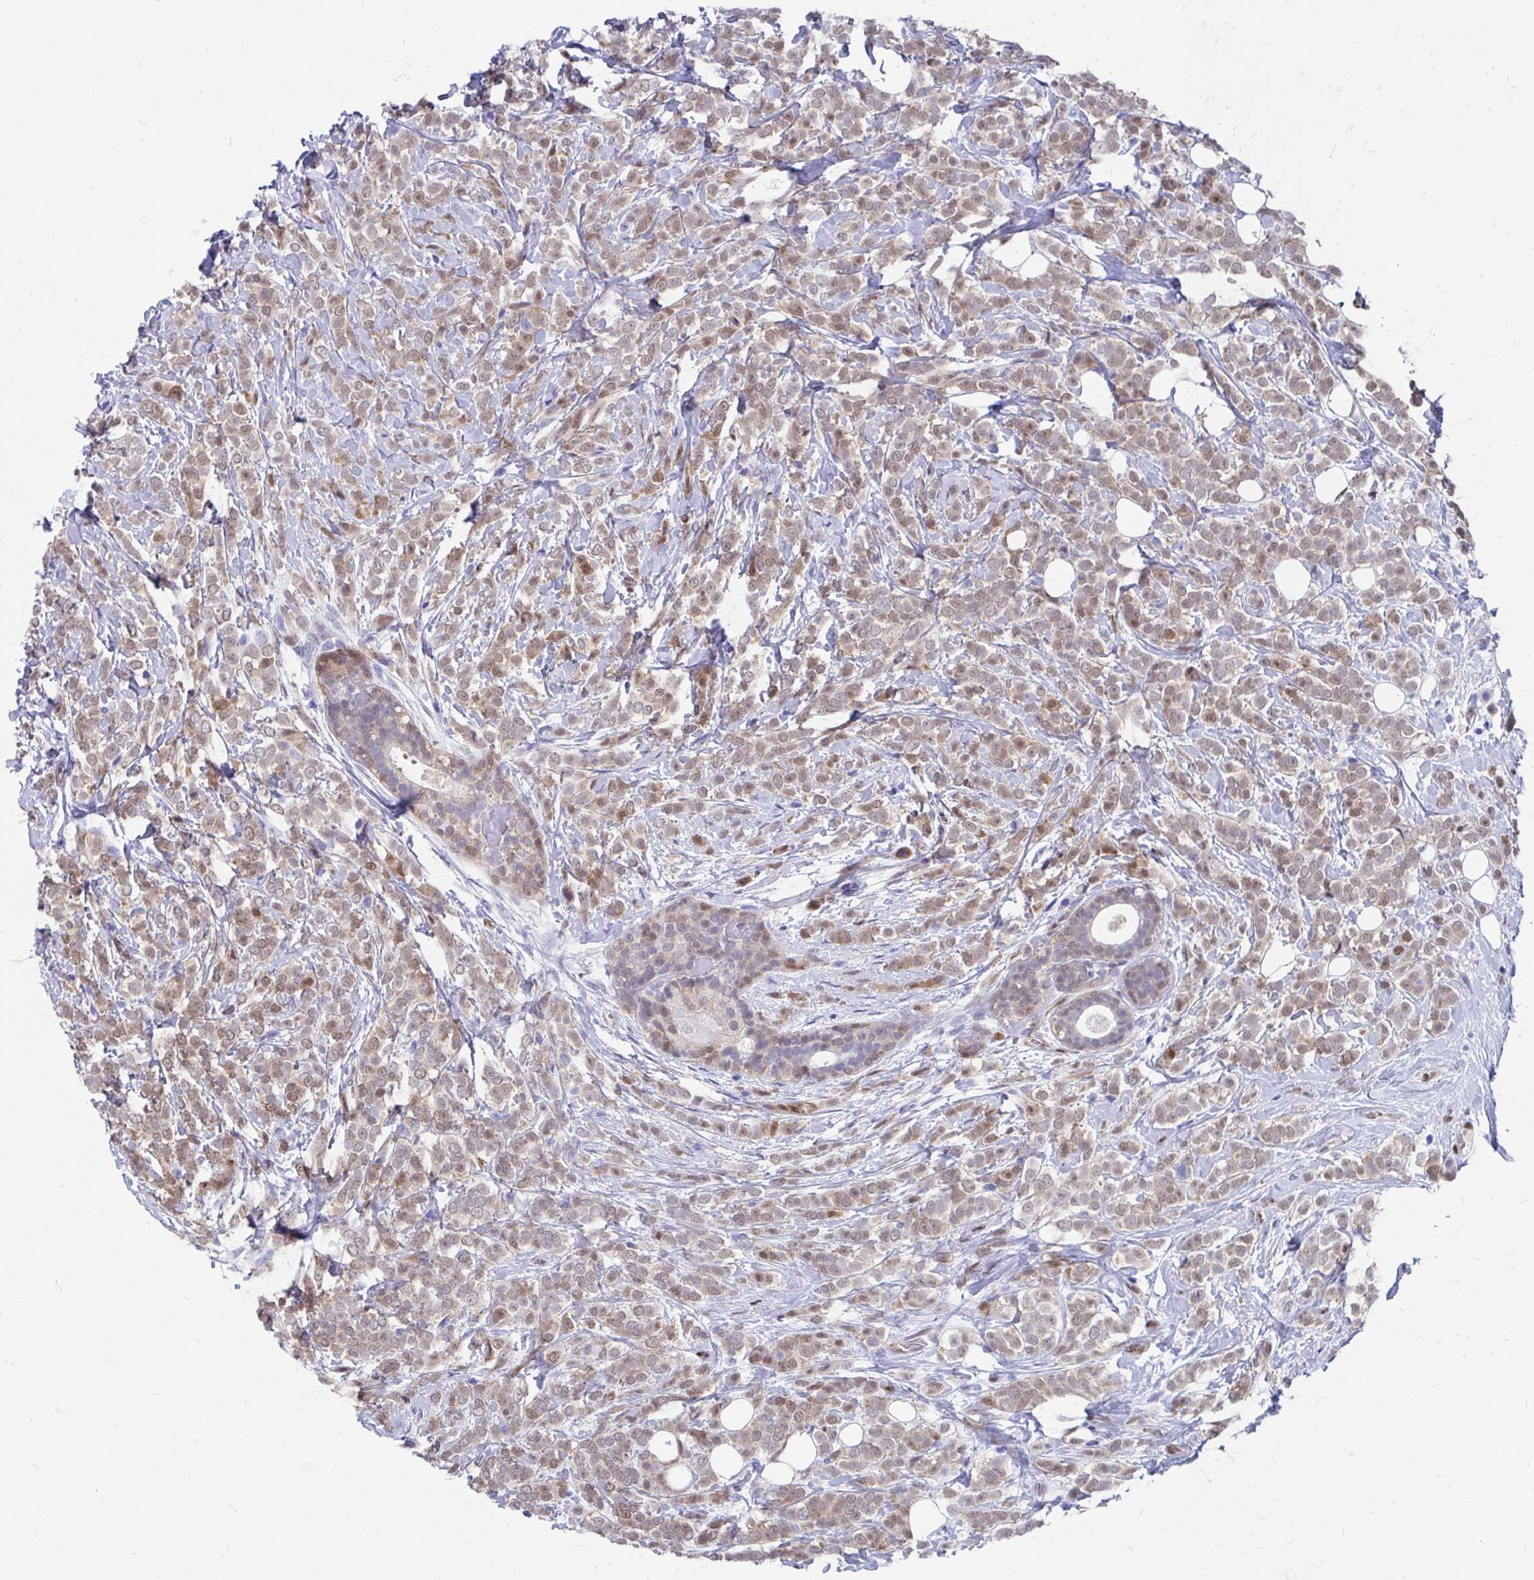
{"staining": {"intensity": "weak", "quantity": ">75%", "location": "cytoplasmic/membranous,nuclear"}, "tissue": "breast cancer", "cell_type": "Tumor cells", "image_type": "cancer", "snomed": [{"axis": "morphology", "description": "Lobular carcinoma"}, {"axis": "topography", "description": "Breast"}], "caption": "Tumor cells reveal weak cytoplasmic/membranous and nuclear expression in about >75% of cells in breast cancer (lobular carcinoma).", "gene": "RBPMS", "patient": {"sex": "female", "age": 49}}